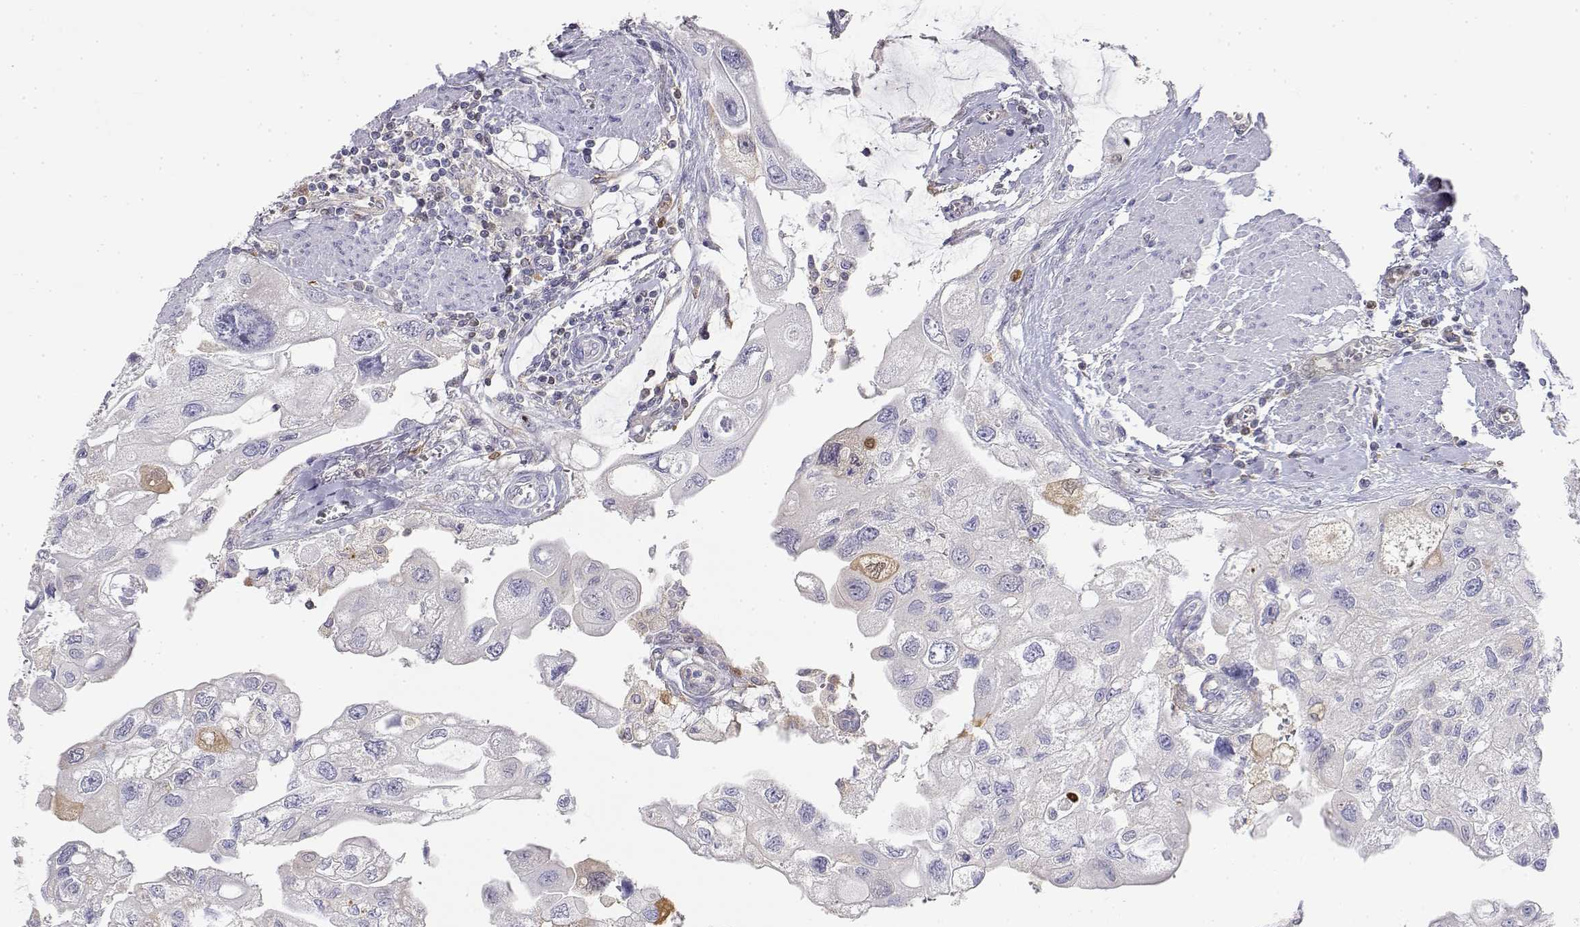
{"staining": {"intensity": "negative", "quantity": "none", "location": "none"}, "tissue": "urothelial cancer", "cell_type": "Tumor cells", "image_type": "cancer", "snomed": [{"axis": "morphology", "description": "Urothelial carcinoma, High grade"}, {"axis": "topography", "description": "Urinary bladder"}], "caption": "Tumor cells show no significant protein positivity in urothelial cancer.", "gene": "ADA", "patient": {"sex": "male", "age": 59}}